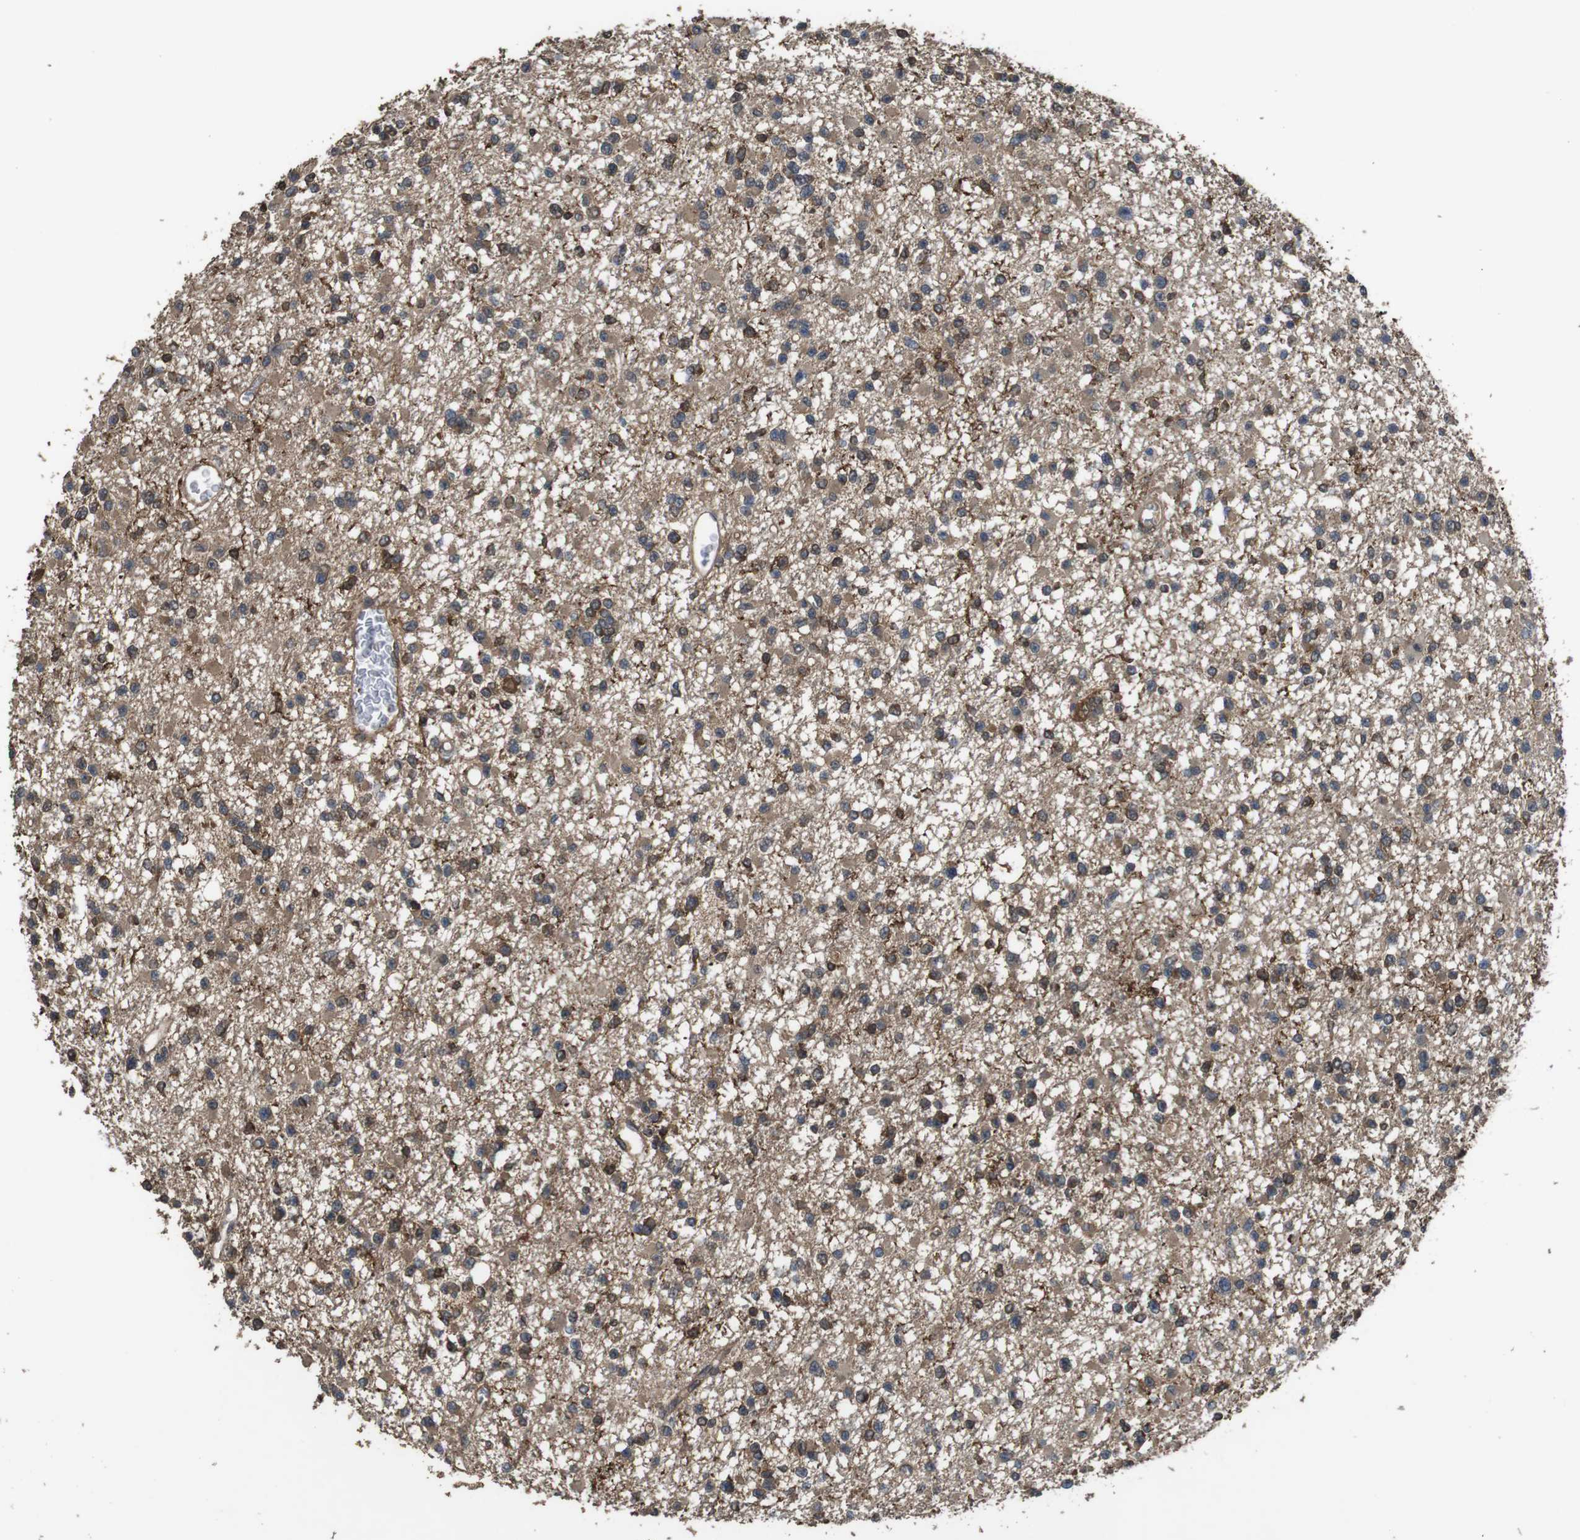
{"staining": {"intensity": "moderate", "quantity": "25%-75%", "location": "cytoplasmic/membranous"}, "tissue": "glioma", "cell_type": "Tumor cells", "image_type": "cancer", "snomed": [{"axis": "morphology", "description": "Glioma, malignant, Low grade"}, {"axis": "topography", "description": "Brain"}], "caption": "Immunohistochemistry (IHC) image of neoplastic tissue: human glioma stained using IHC demonstrates medium levels of moderate protein expression localized specifically in the cytoplasmic/membranous of tumor cells, appearing as a cytoplasmic/membranous brown color.", "gene": "BAG4", "patient": {"sex": "female", "age": 22}}